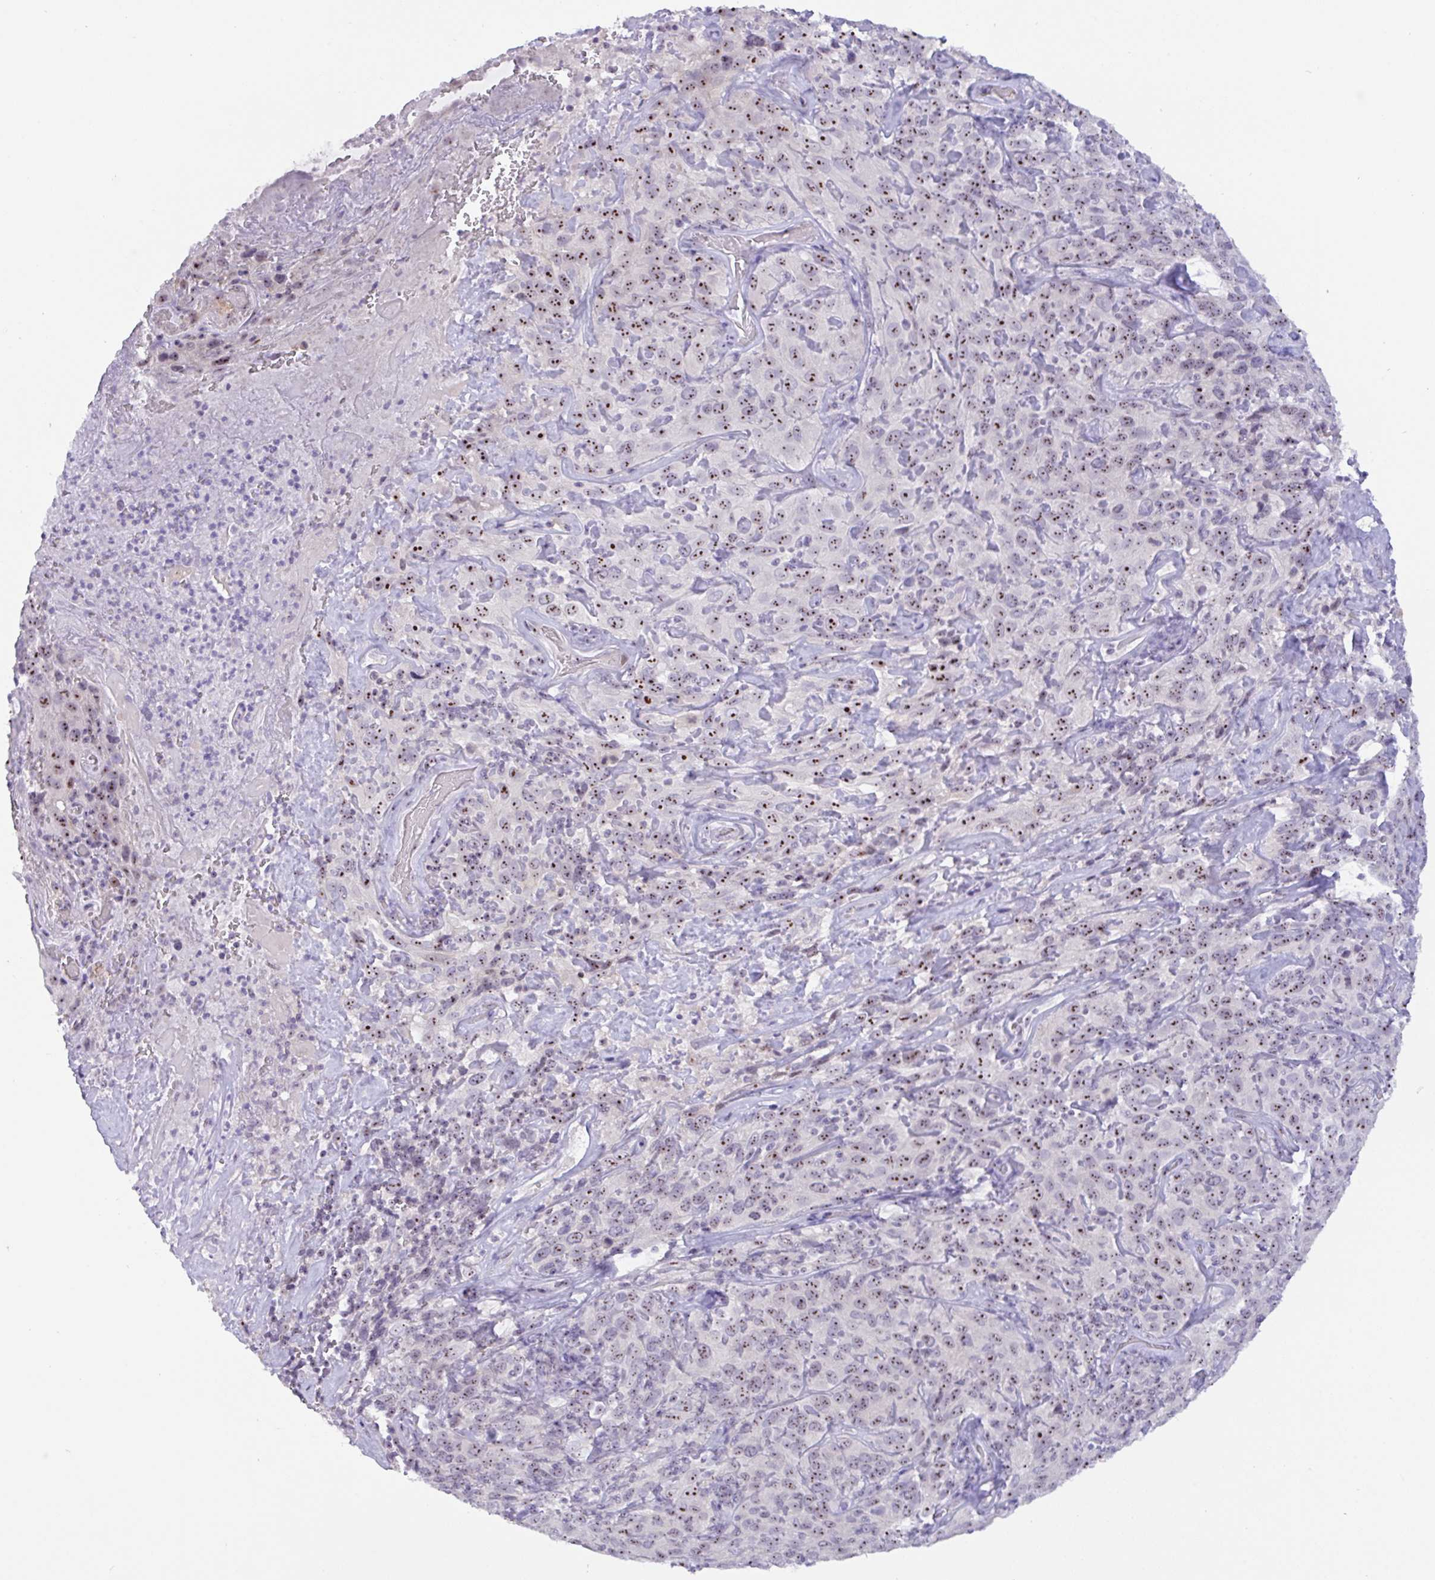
{"staining": {"intensity": "strong", "quantity": "25%-75%", "location": "nuclear"}, "tissue": "cervical cancer", "cell_type": "Tumor cells", "image_type": "cancer", "snomed": [{"axis": "morphology", "description": "Squamous cell carcinoma, NOS"}, {"axis": "topography", "description": "Cervix"}], "caption": "This image exhibits cervical cancer stained with immunohistochemistry (IHC) to label a protein in brown. The nuclear of tumor cells show strong positivity for the protein. Nuclei are counter-stained blue.", "gene": "MXRA8", "patient": {"sex": "female", "age": 51}}